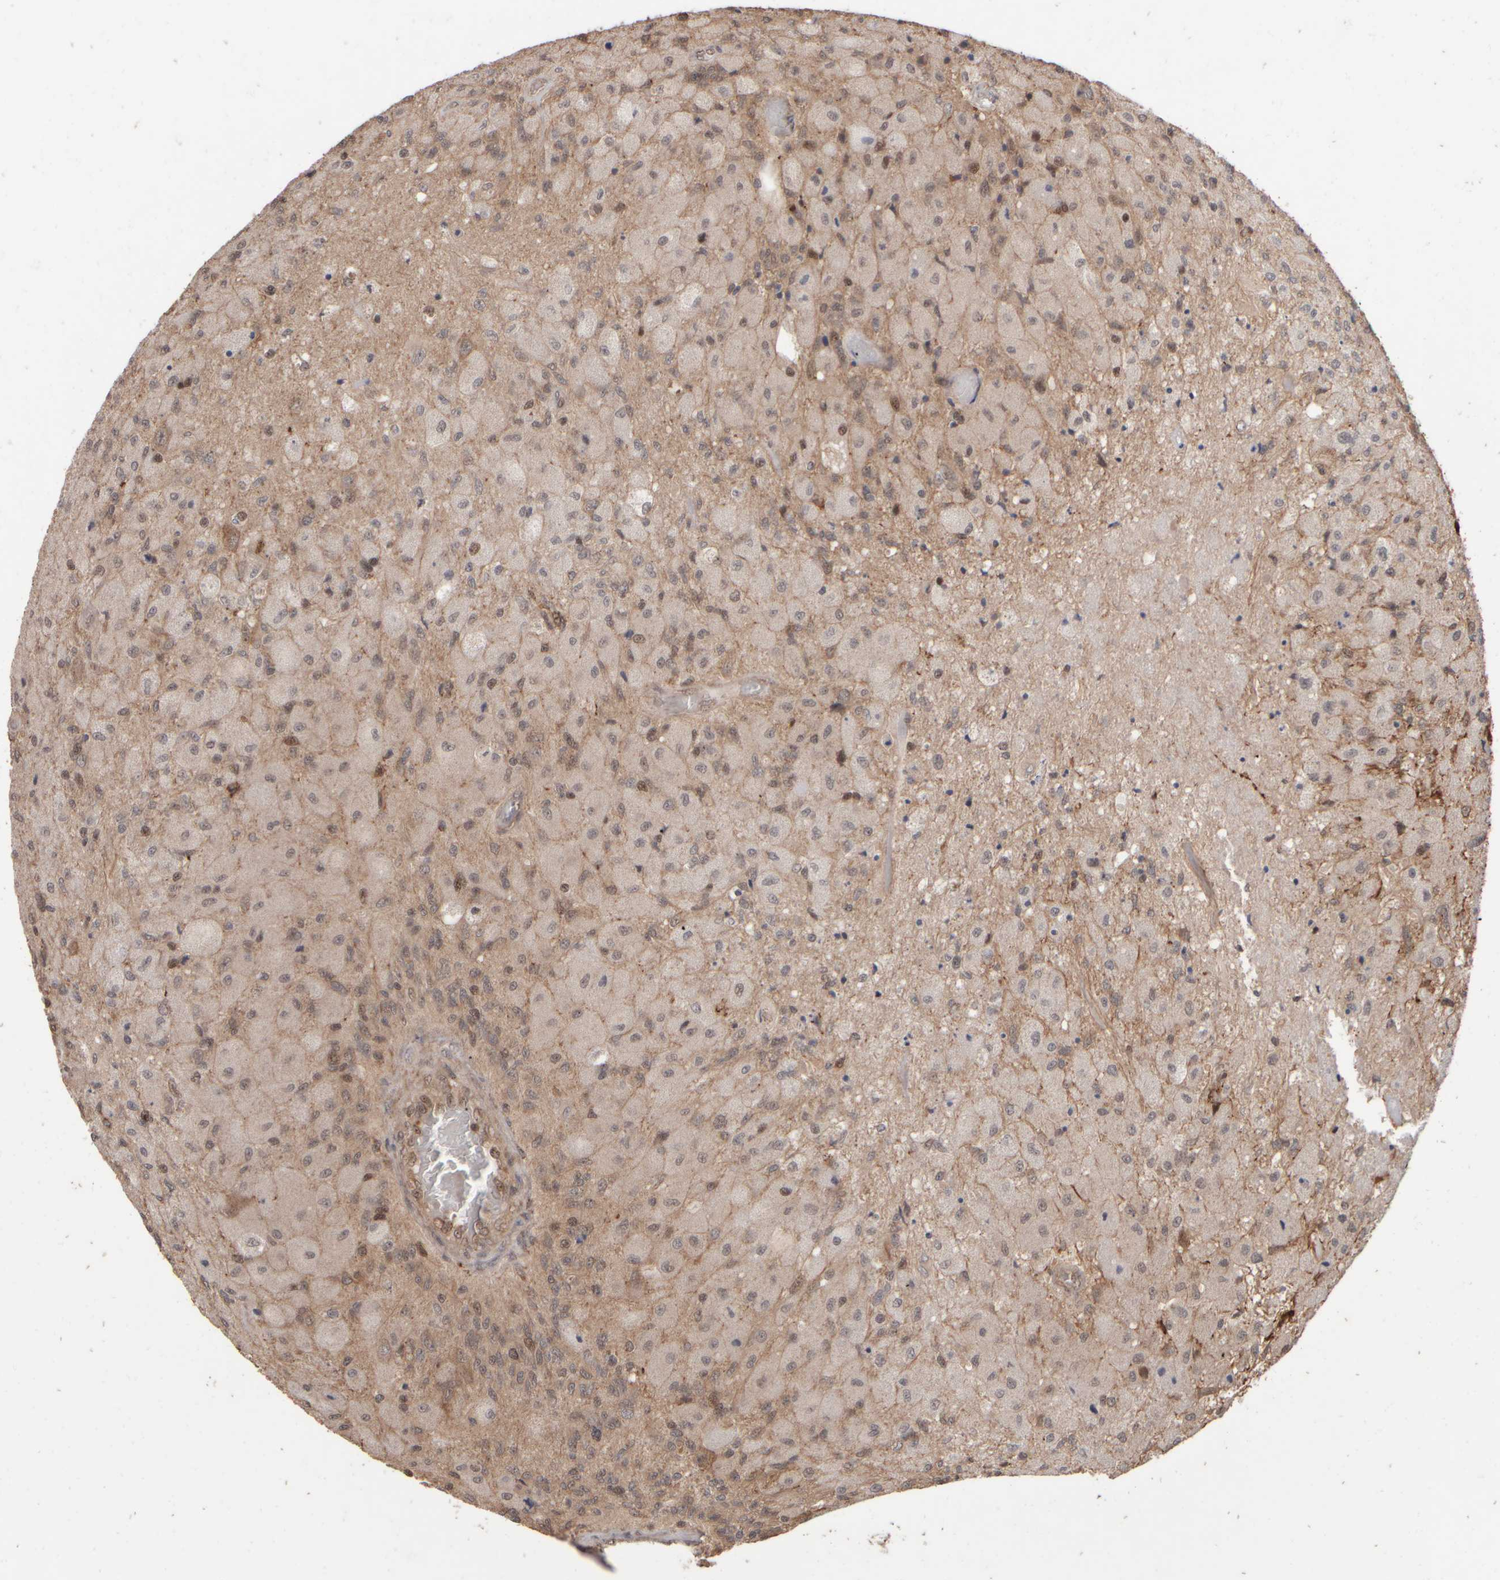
{"staining": {"intensity": "weak", "quantity": "25%-75%", "location": "cytoplasmic/membranous,nuclear"}, "tissue": "glioma", "cell_type": "Tumor cells", "image_type": "cancer", "snomed": [{"axis": "morphology", "description": "Normal tissue, NOS"}, {"axis": "morphology", "description": "Glioma, malignant, High grade"}, {"axis": "topography", "description": "Cerebral cortex"}], "caption": "Immunohistochemistry micrograph of neoplastic tissue: human malignant high-grade glioma stained using immunohistochemistry (IHC) demonstrates low levels of weak protein expression localized specifically in the cytoplasmic/membranous and nuclear of tumor cells, appearing as a cytoplasmic/membranous and nuclear brown color.", "gene": "ABHD11", "patient": {"sex": "male", "age": 77}}